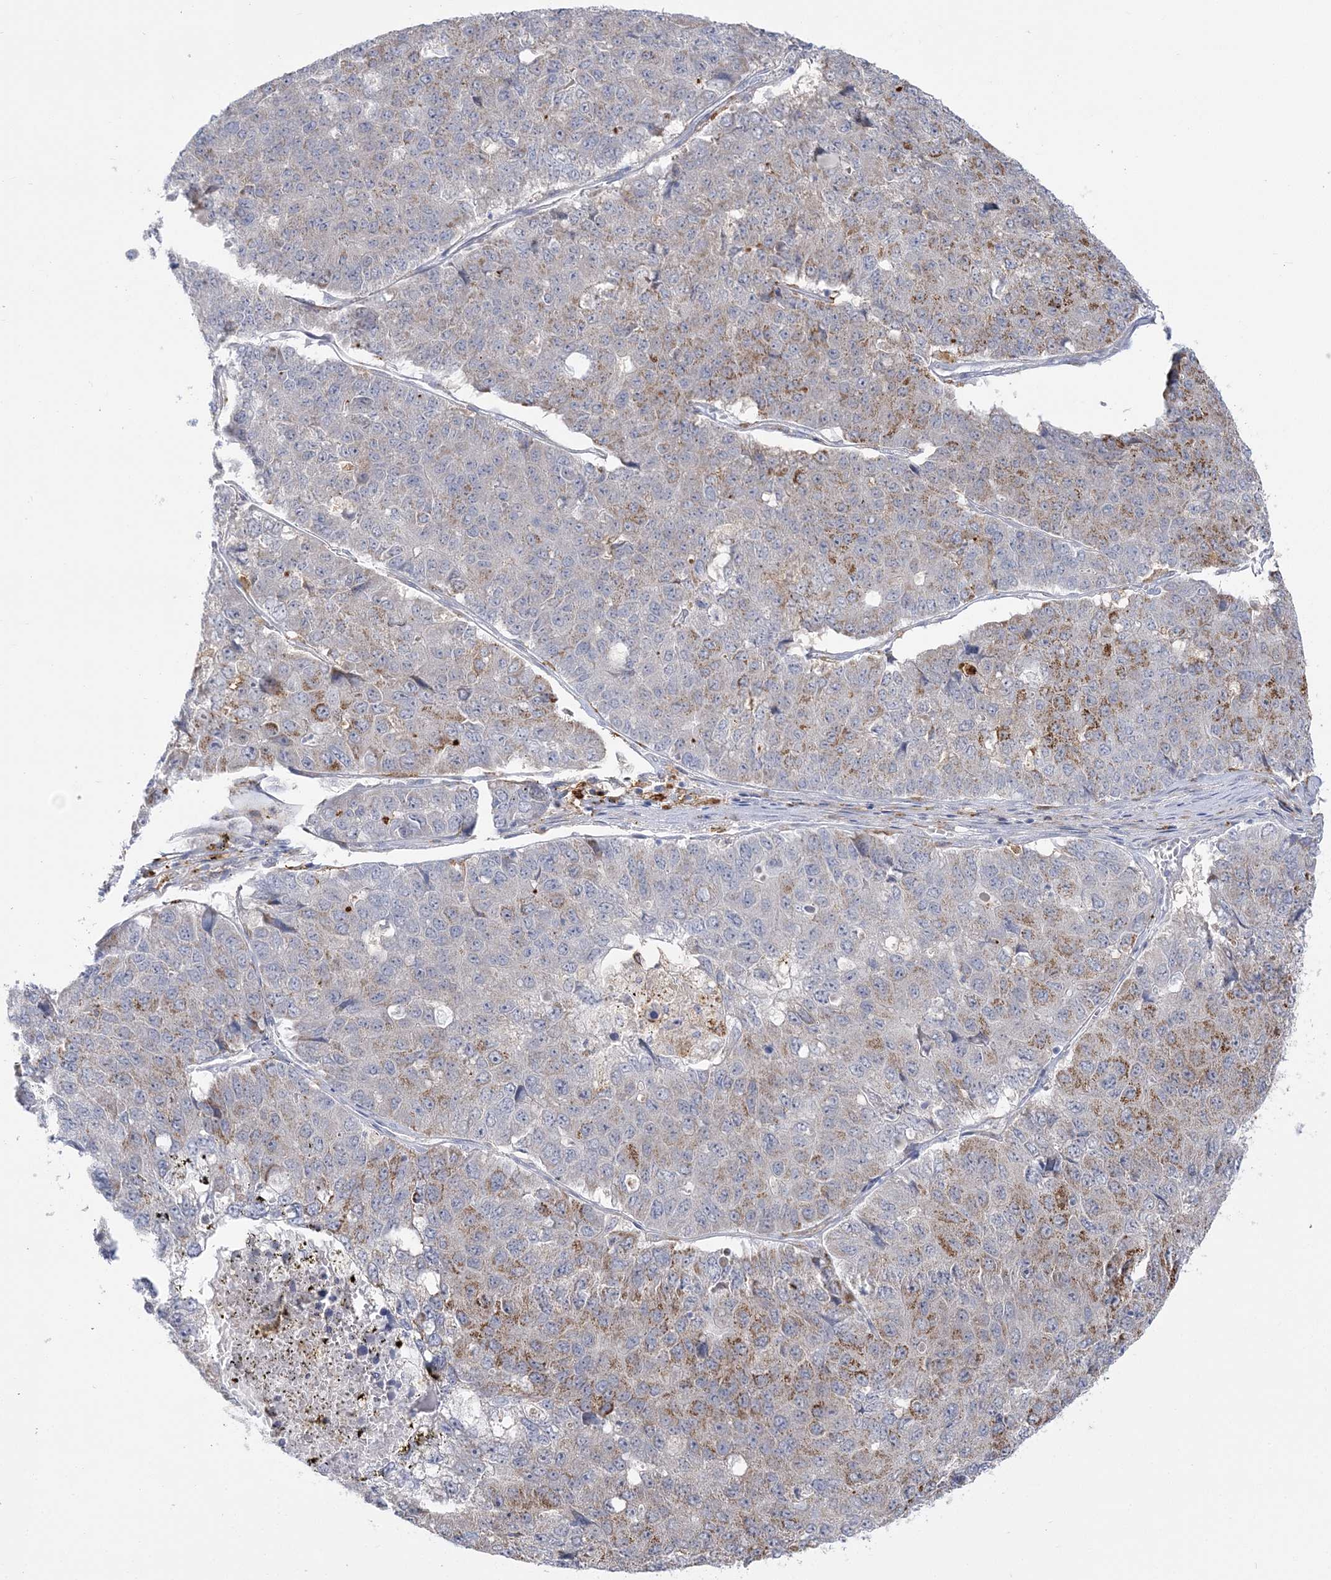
{"staining": {"intensity": "moderate", "quantity": "<25%", "location": "cytoplasmic/membranous"}, "tissue": "pancreatic cancer", "cell_type": "Tumor cells", "image_type": "cancer", "snomed": [{"axis": "morphology", "description": "Adenocarcinoma, NOS"}, {"axis": "topography", "description": "Pancreas"}], "caption": "DAB immunohistochemical staining of human pancreatic cancer demonstrates moderate cytoplasmic/membranous protein staining in approximately <25% of tumor cells. (DAB = brown stain, brightfield microscopy at high magnification).", "gene": "HAAO", "patient": {"sex": "male", "age": 50}}